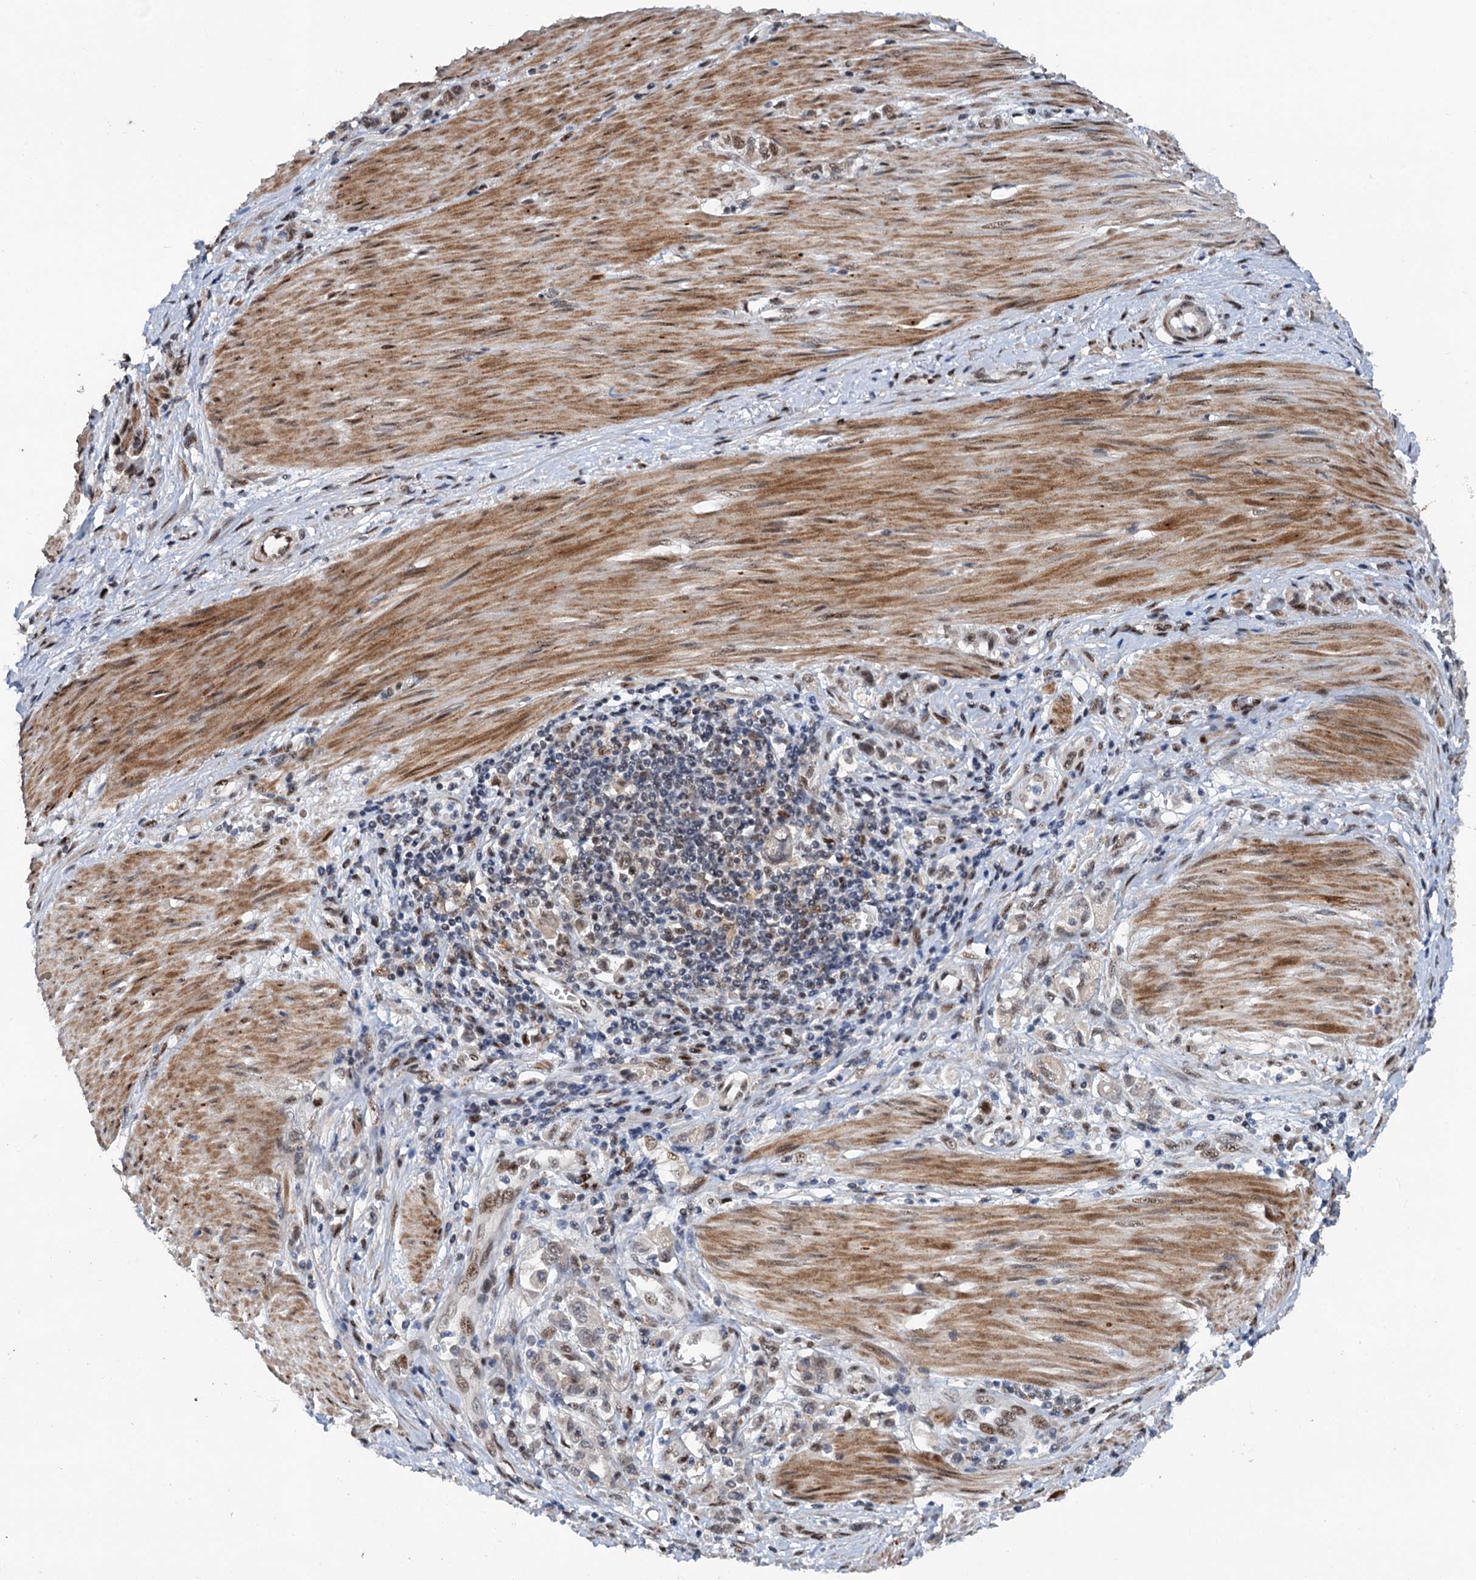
{"staining": {"intensity": "weak", "quantity": ">75%", "location": "nuclear"}, "tissue": "stomach cancer", "cell_type": "Tumor cells", "image_type": "cancer", "snomed": [{"axis": "morphology", "description": "Adenocarcinoma, NOS"}, {"axis": "topography", "description": "Stomach"}], "caption": "Human stomach cancer (adenocarcinoma) stained with a protein marker shows weak staining in tumor cells.", "gene": "PHF8", "patient": {"sex": "female", "age": 76}}